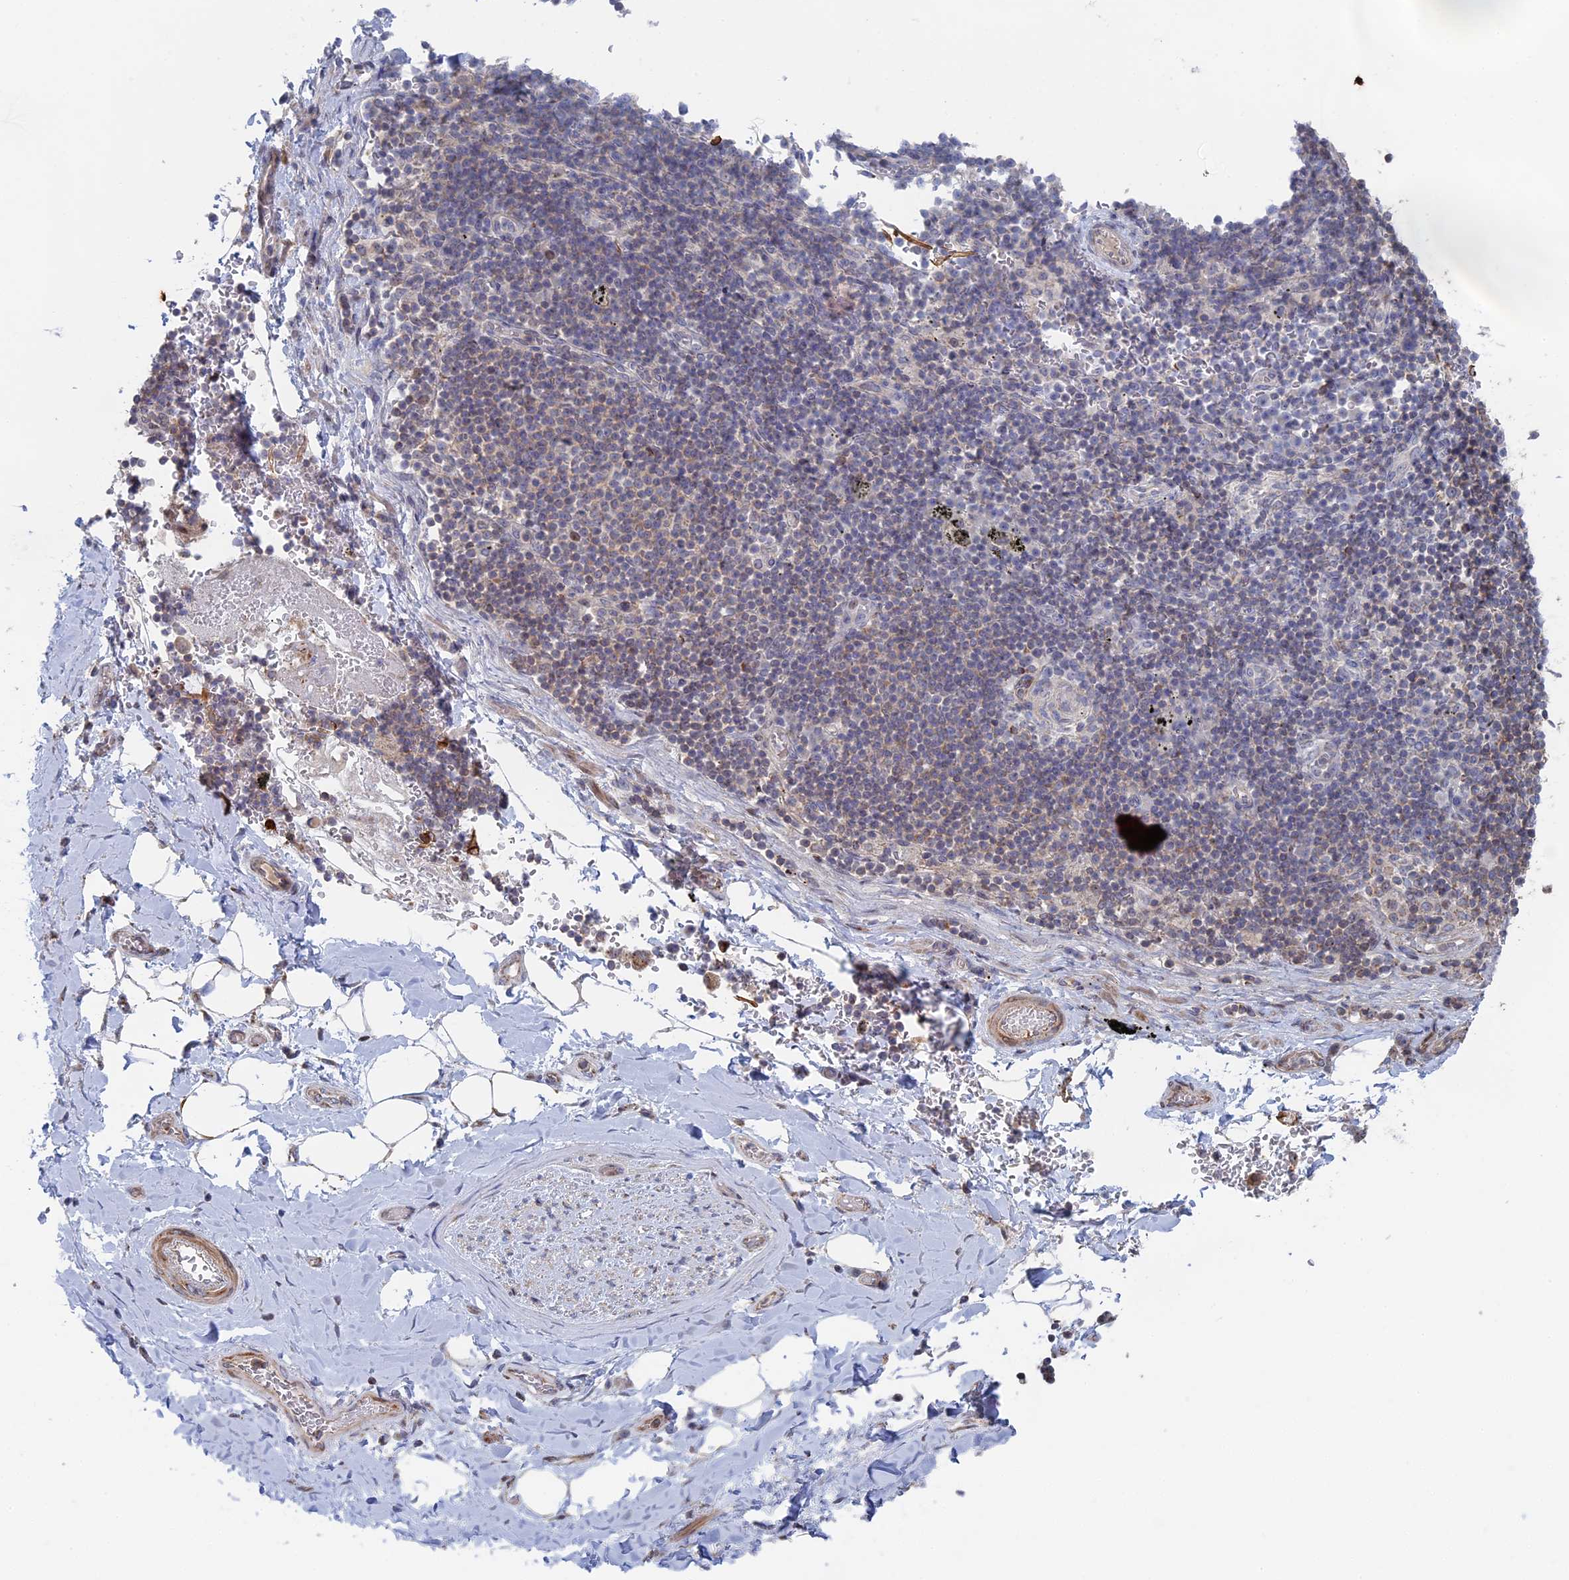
{"staining": {"intensity": "weak", "quantity": "25%-75%", "location": "cytoplasmic/membranous"}, "tissue": "adipose tissue", "cell_type": "Adipocytes", "image_type": "normal", "snomed": [{"axis": "morphology", "description": "Normal tissue, NOS"}, {"axis": "topography", "description": "Lymph node"}, {"axis": "topography", "description": "Cartilage tissue"}, {"axis": "topography", "description": "Bronchus"}], "caption": "Brown immunohistochemical staining in unremarkable human adipose tissue exhibits weak cytoplasmic/membranous staining in about 25%-75% of adipocytes. Nuclei are stained in blue.", "gene": "IL7", "patient": {"sex": "male", "age": 63}}